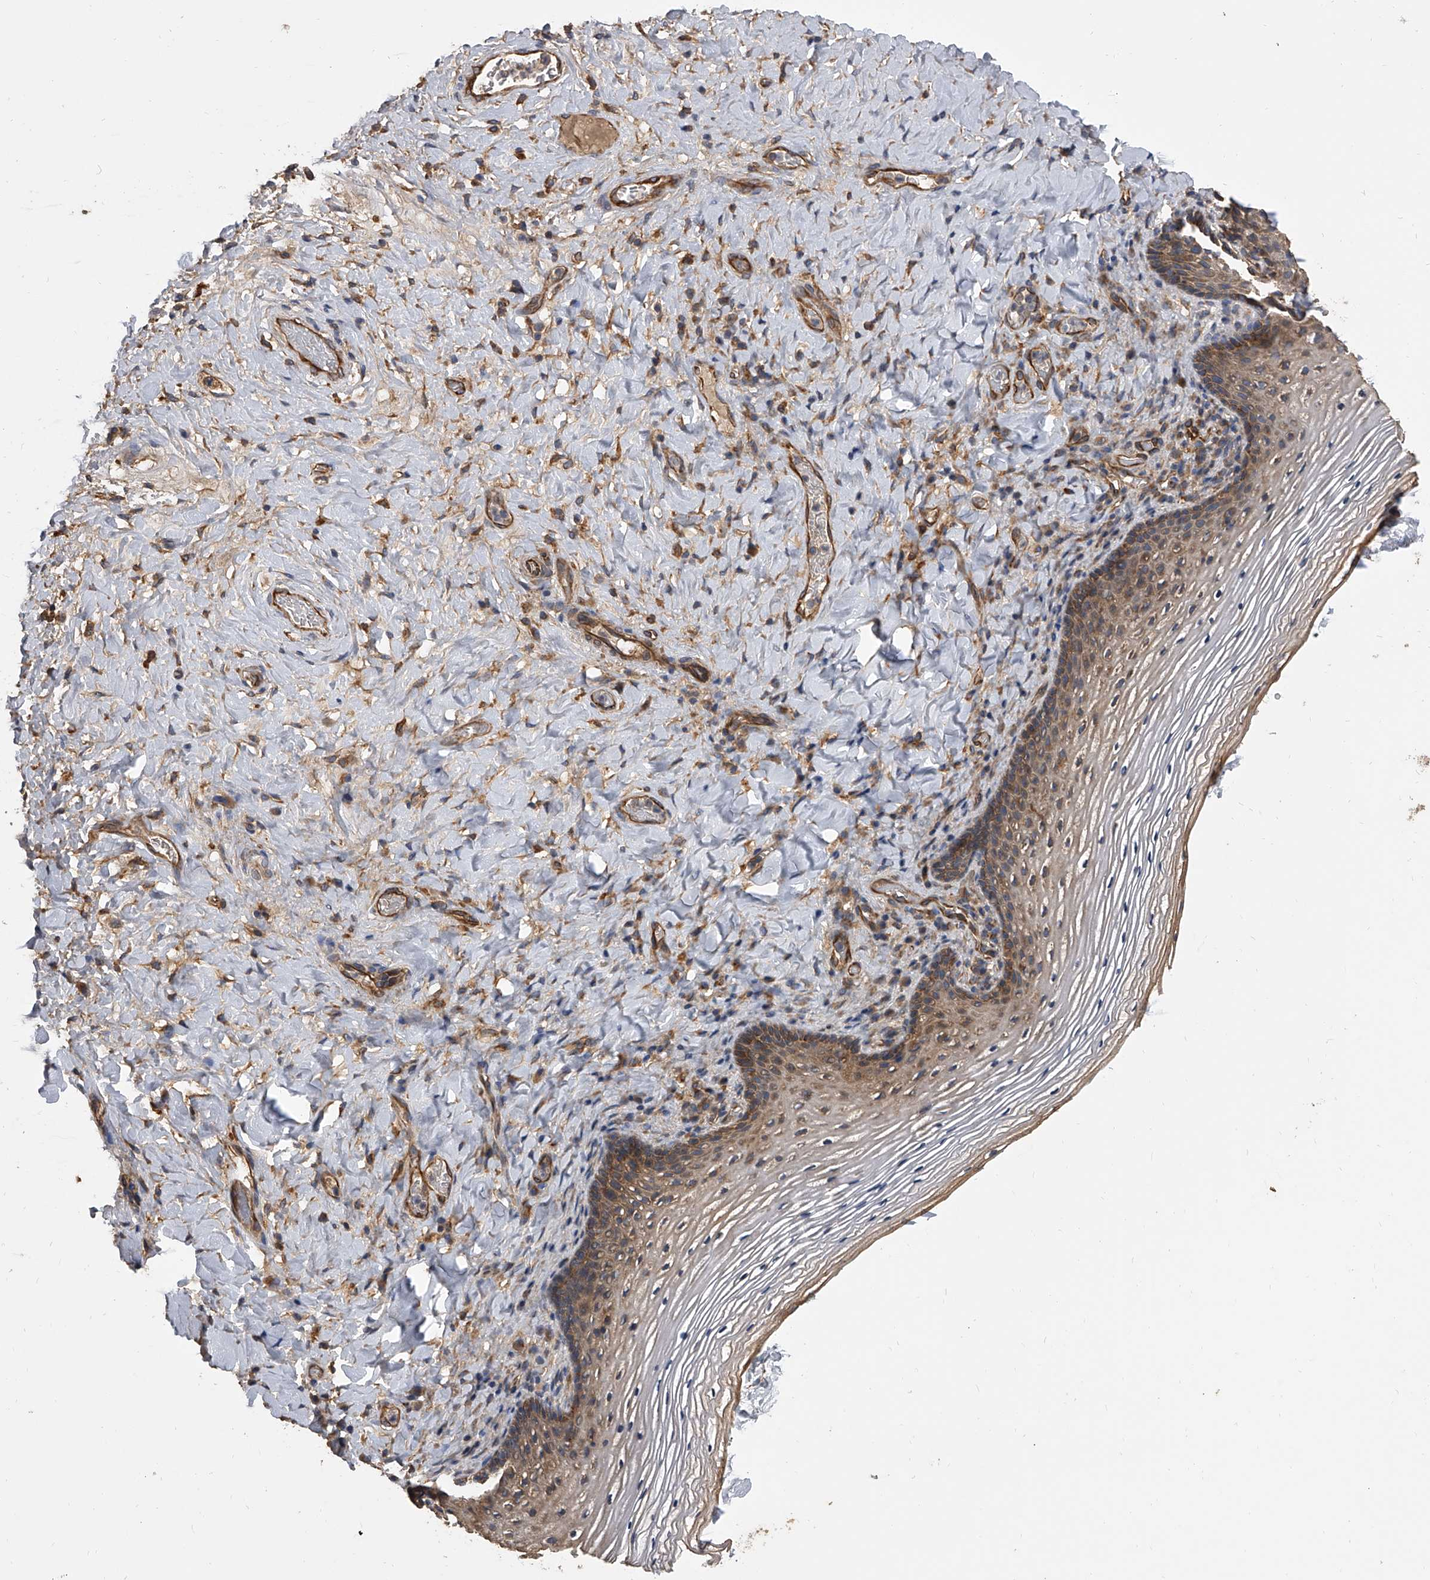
{"staining": {"intensity": "weak", "quantity": "25%-75%", "location": "cytoplasmic/membranous"}, "tissue": "vagina", "cell_type": "Squamous epithelial cells", "image_type": "normal", "snomed": [{"axis": "morphology", "description": "Normal tissue, NOS"}, {"axis": "topography", "description": "Vagina"}], "caption": "Benign vagina shows weak cytoplasmic/membranous expression in about 25%-75% of squamous epithelial cells.", "gene": "EXOC4", "patient": {"sex": "female", "age": 60}}